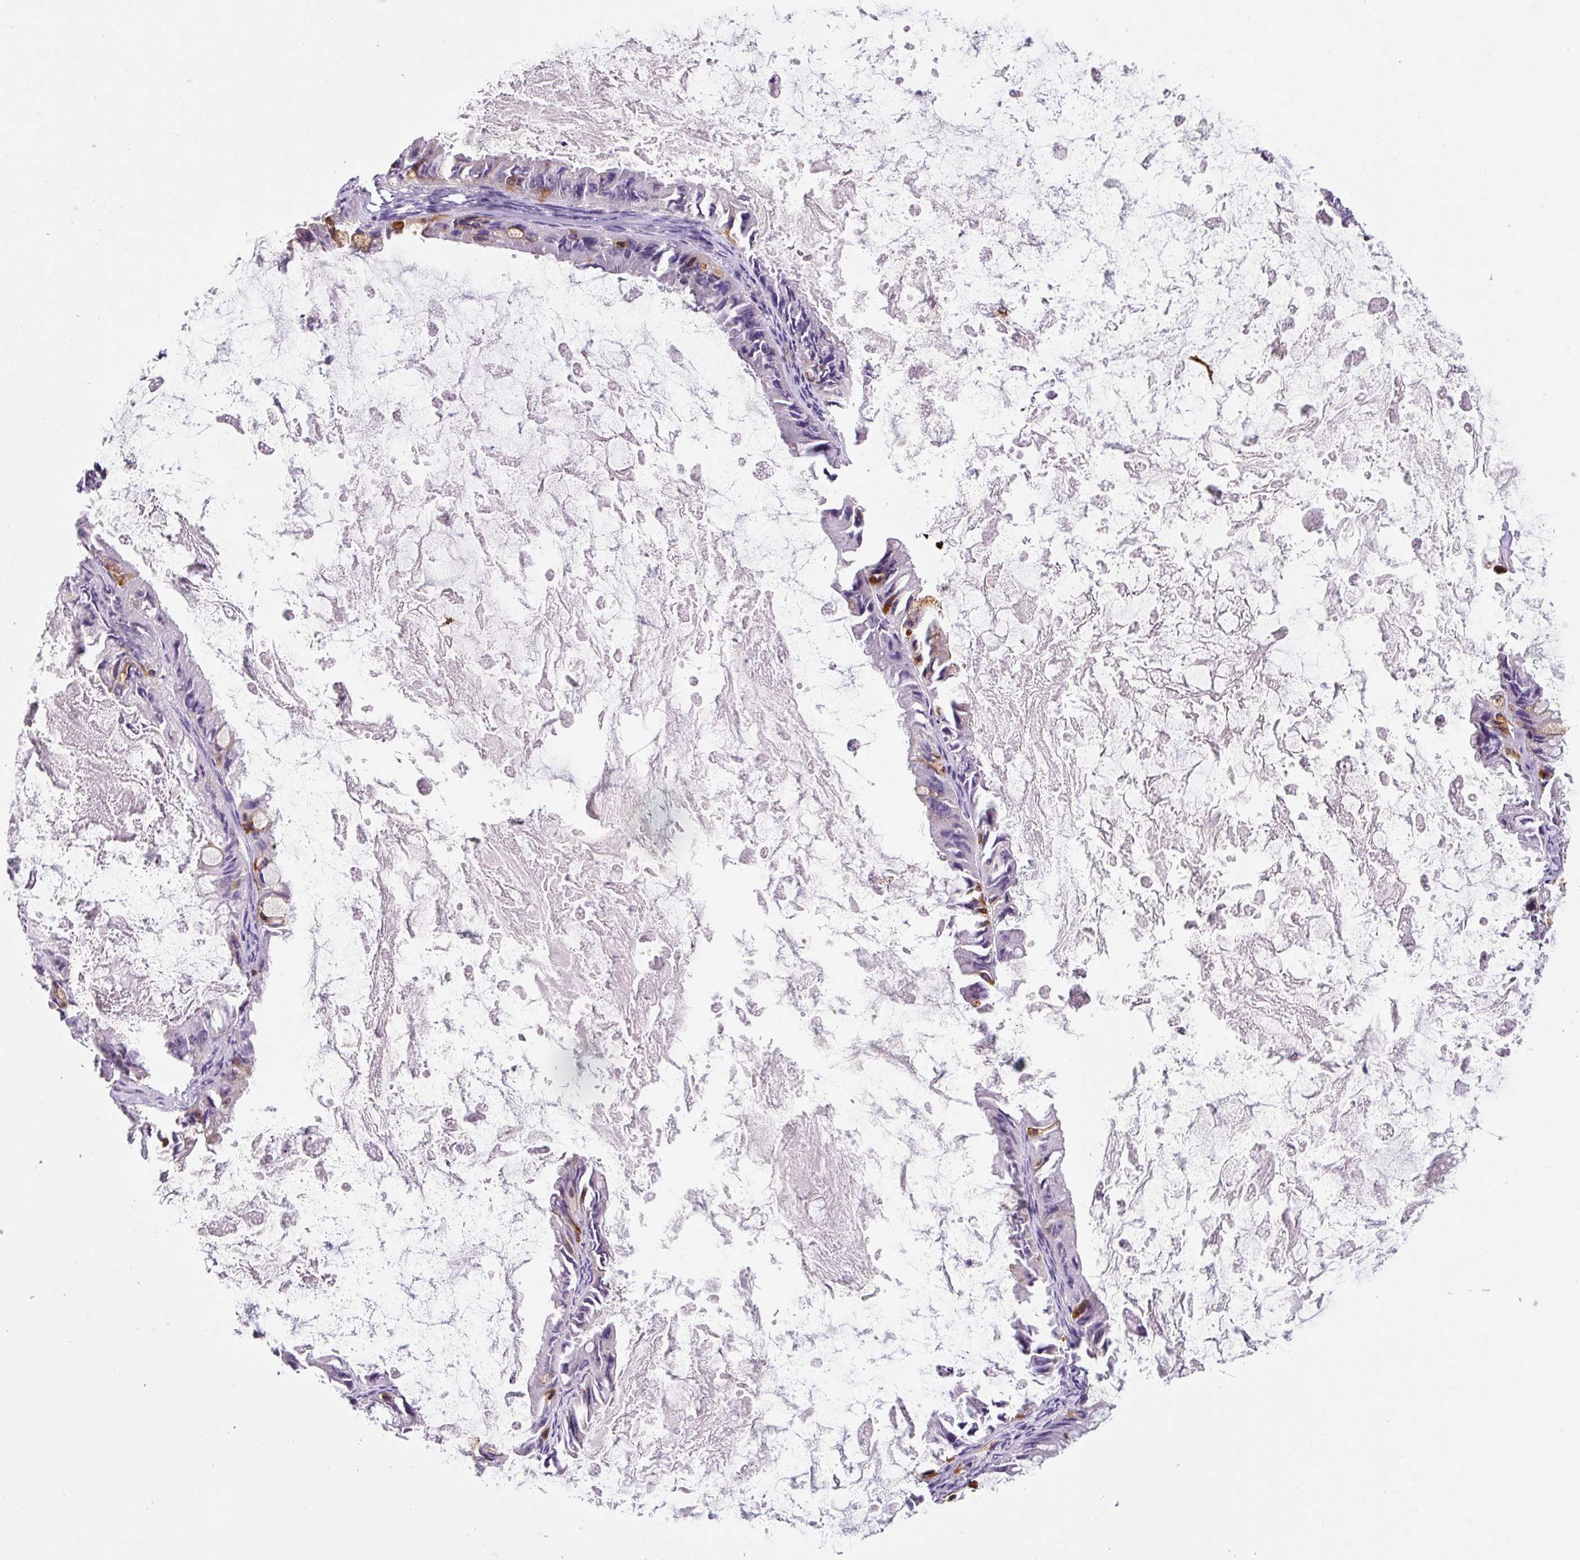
{"staining": {"intensity": "moderate", "quantity": "<25%", "location": "cytoplasmic/membranous"}, "tissue": "ovarian cancer", "cell_type": "Tumor cells", "image_type": "cancer", "snomed": [{"axis": "morphology", "description": "Cystadenocarcinoma, mucinous, NOS"}, {"axis": "topography", "description": "Ovary"}], "caption": "Moderate cytoplasmic/membranous expression is present in approximately <25% of tumor cells in ovarian cancer.", "gene": "SYP", "patient": {"sex": "female", "age": 61}}